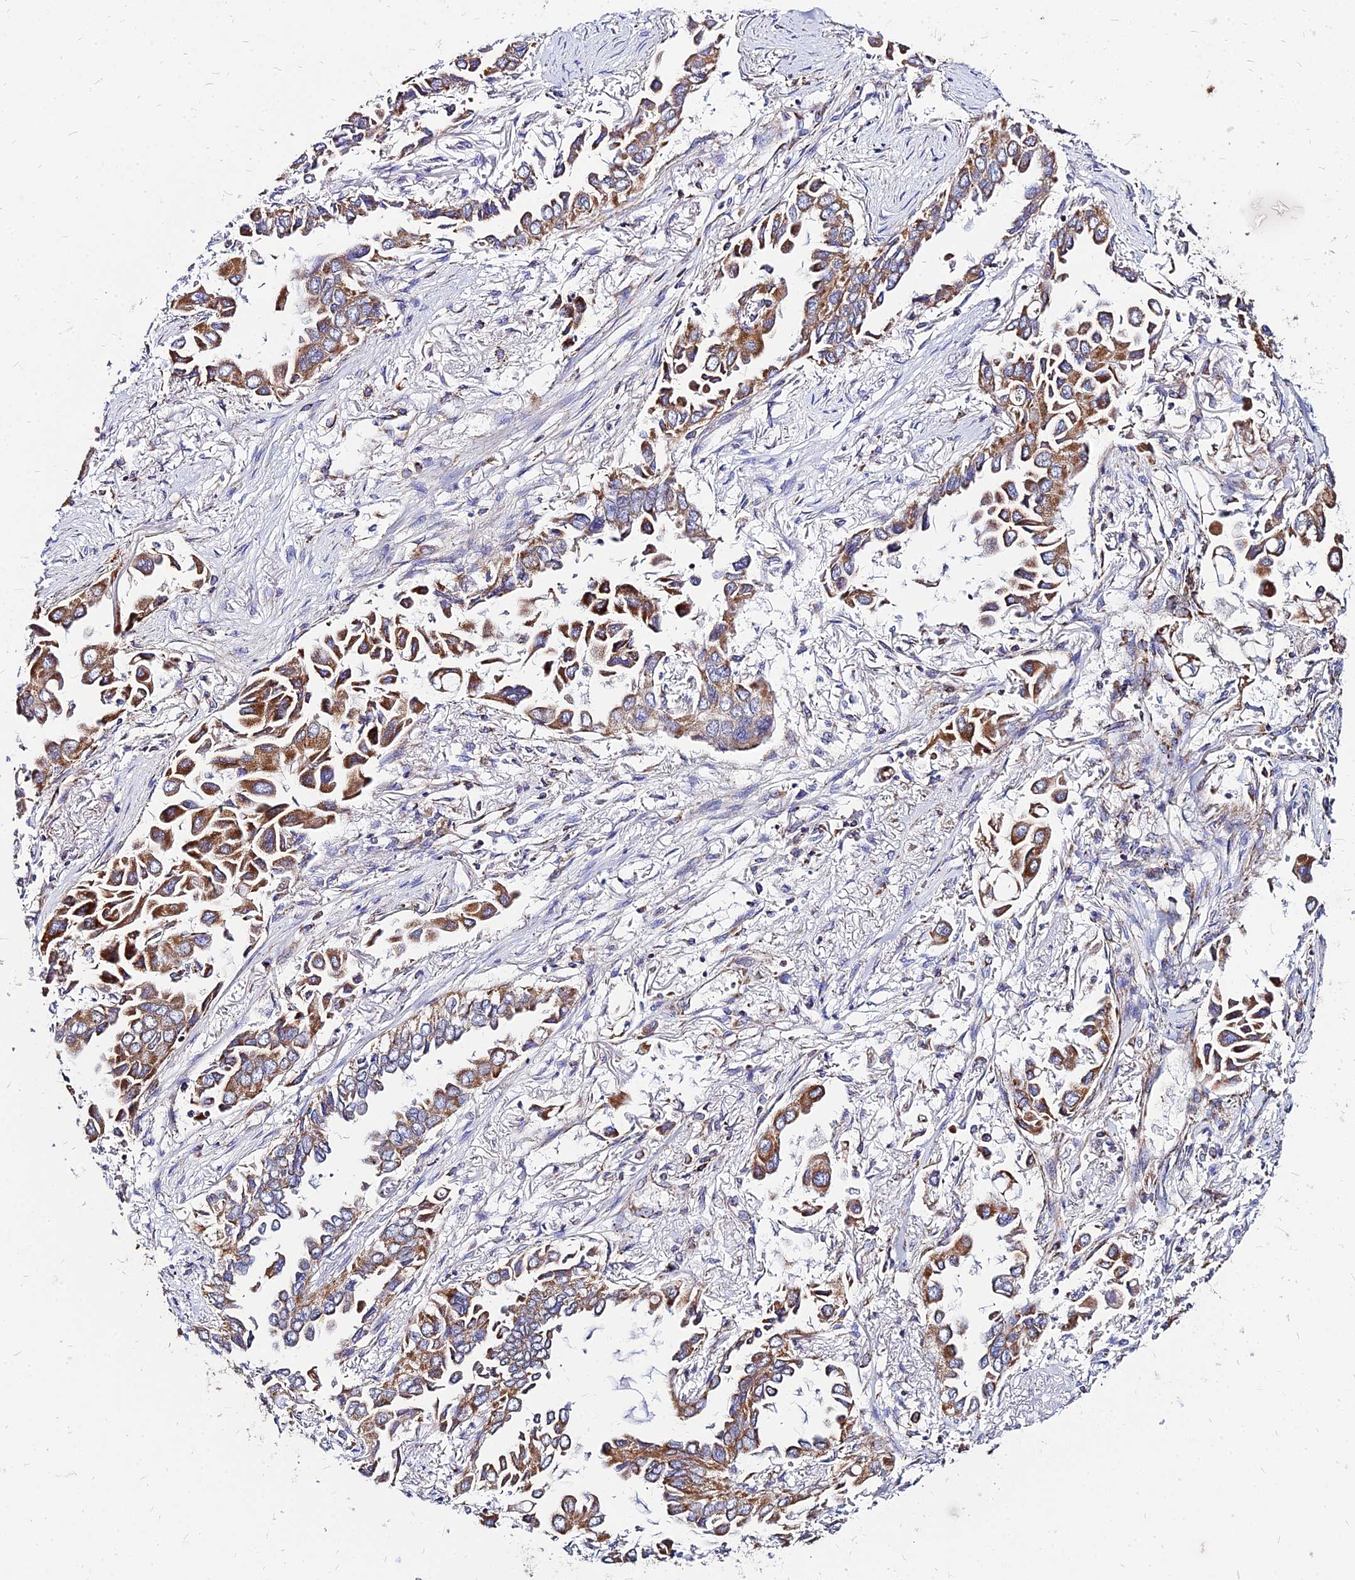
{"staining": {"intensity": "strong", "quantity": ">75%", "location": "cytoplasmic/membranous"}, "tissue": "lung cancer", "cell_type": "Tumor cells", "image_type": "cancer", "snomed": [{"axis": "morphology", "description": "Adenocarcinoma, NOS"}, {"axis": "topography", "description": "Lung"}], "caption": "High-power microscopy captured an IHC photomicrograph of lung adenocarcinoma, revealing strong cytoplasmic/membranous positivity in approximately >75% of tumor cells.", "gene": "DLD", "patient": {"sex": "female", "age": 76}}